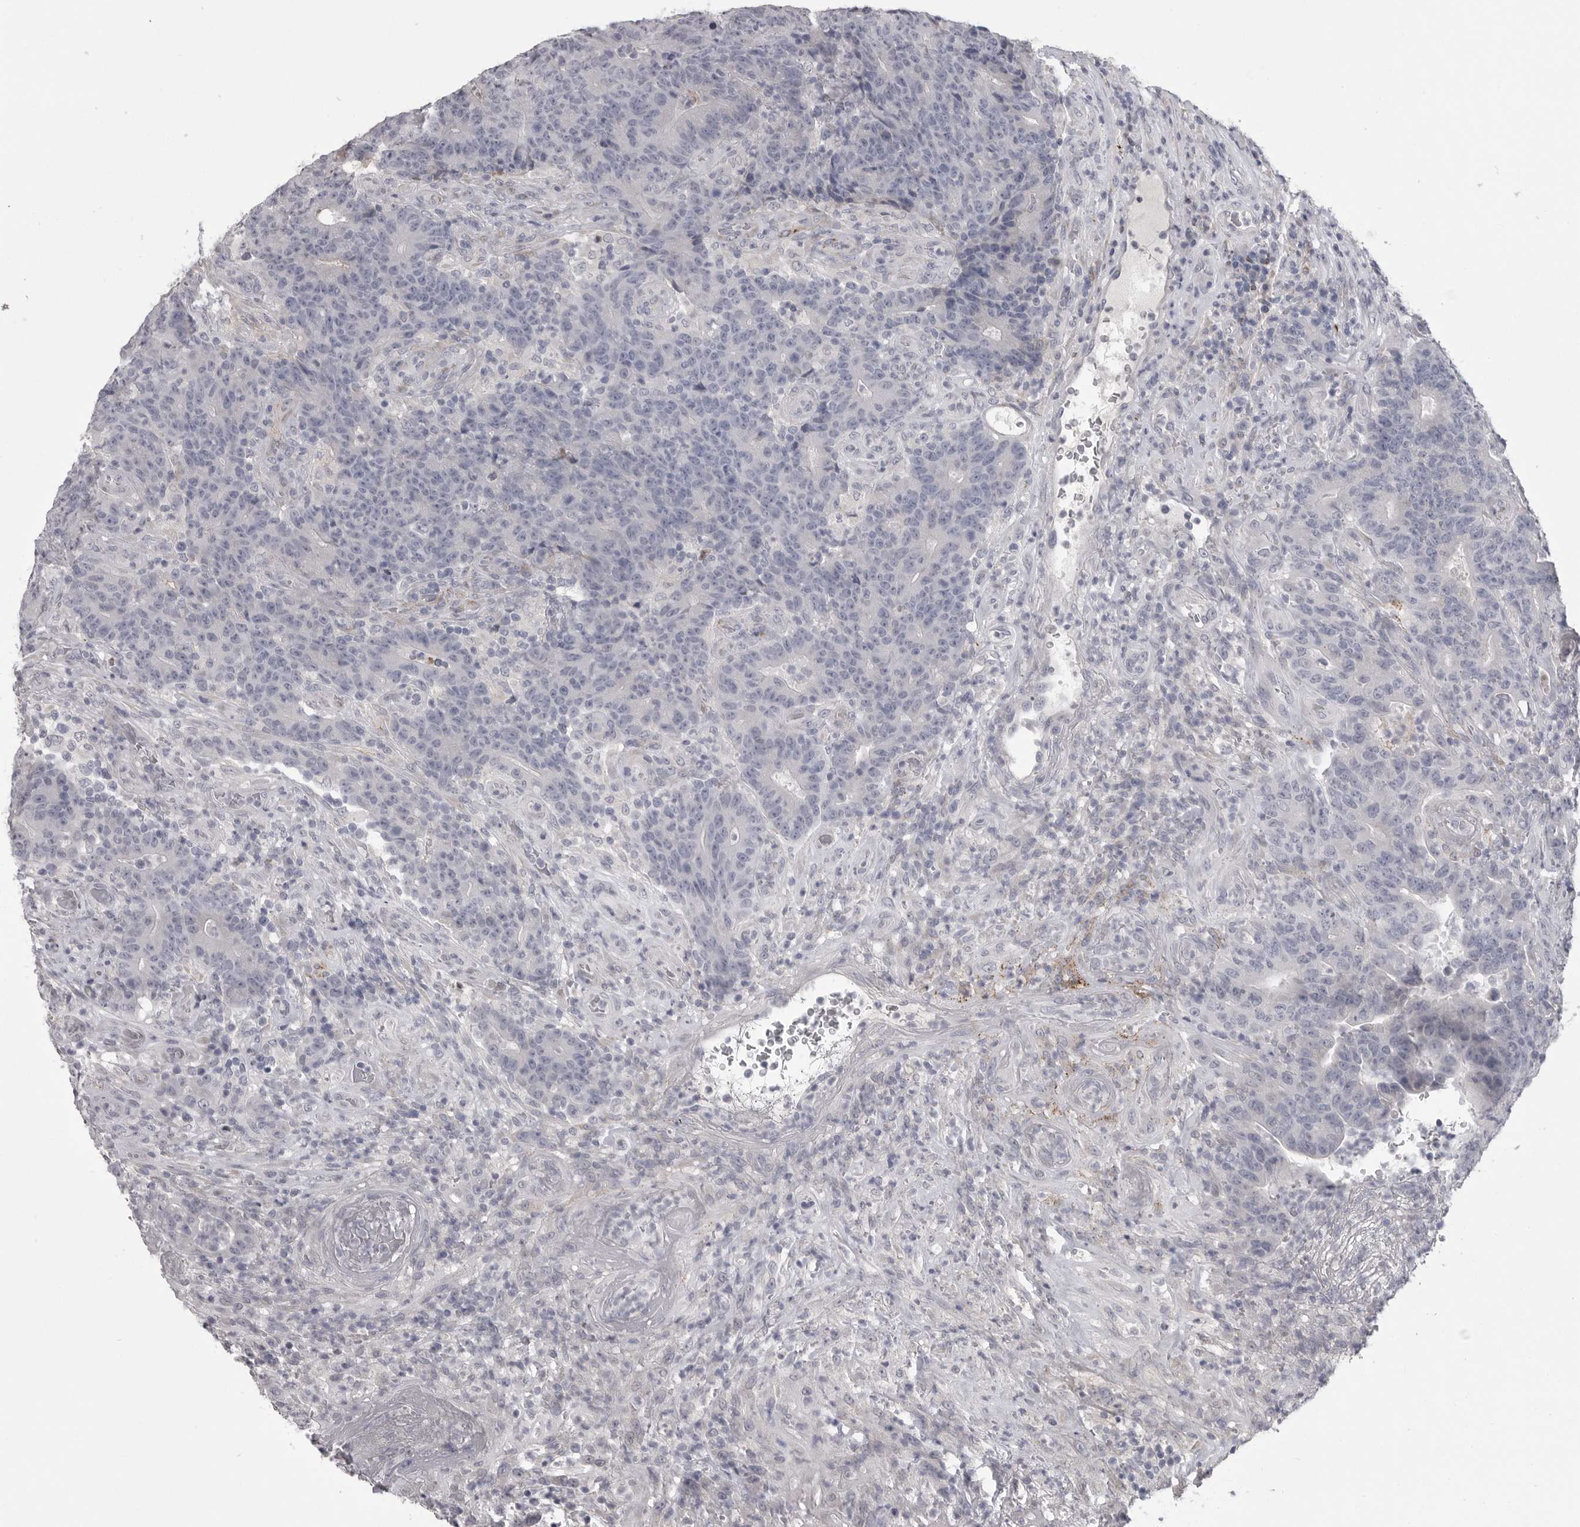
{"staining": {"intensity": "negative", "quantity": "none", "location": "none"}, "tissue": "colorectal cancer", "cell_type": "Tumor cells", "image_type": "cancer", "snomed": [{"axis": "morphology", "description": "Normal tissue, NOS"}, {"axis": "morphology", "description": "Adenocarcinoma, NOS"}, {"axis": "topography", "description": "Colon"}], "caption": "Immunohistochemistry of adenocarcinoma (colorectal) displays no expression in tumor cells.", "gene": "SERPING1", "patient": {"sex": "female", "age": 75}}